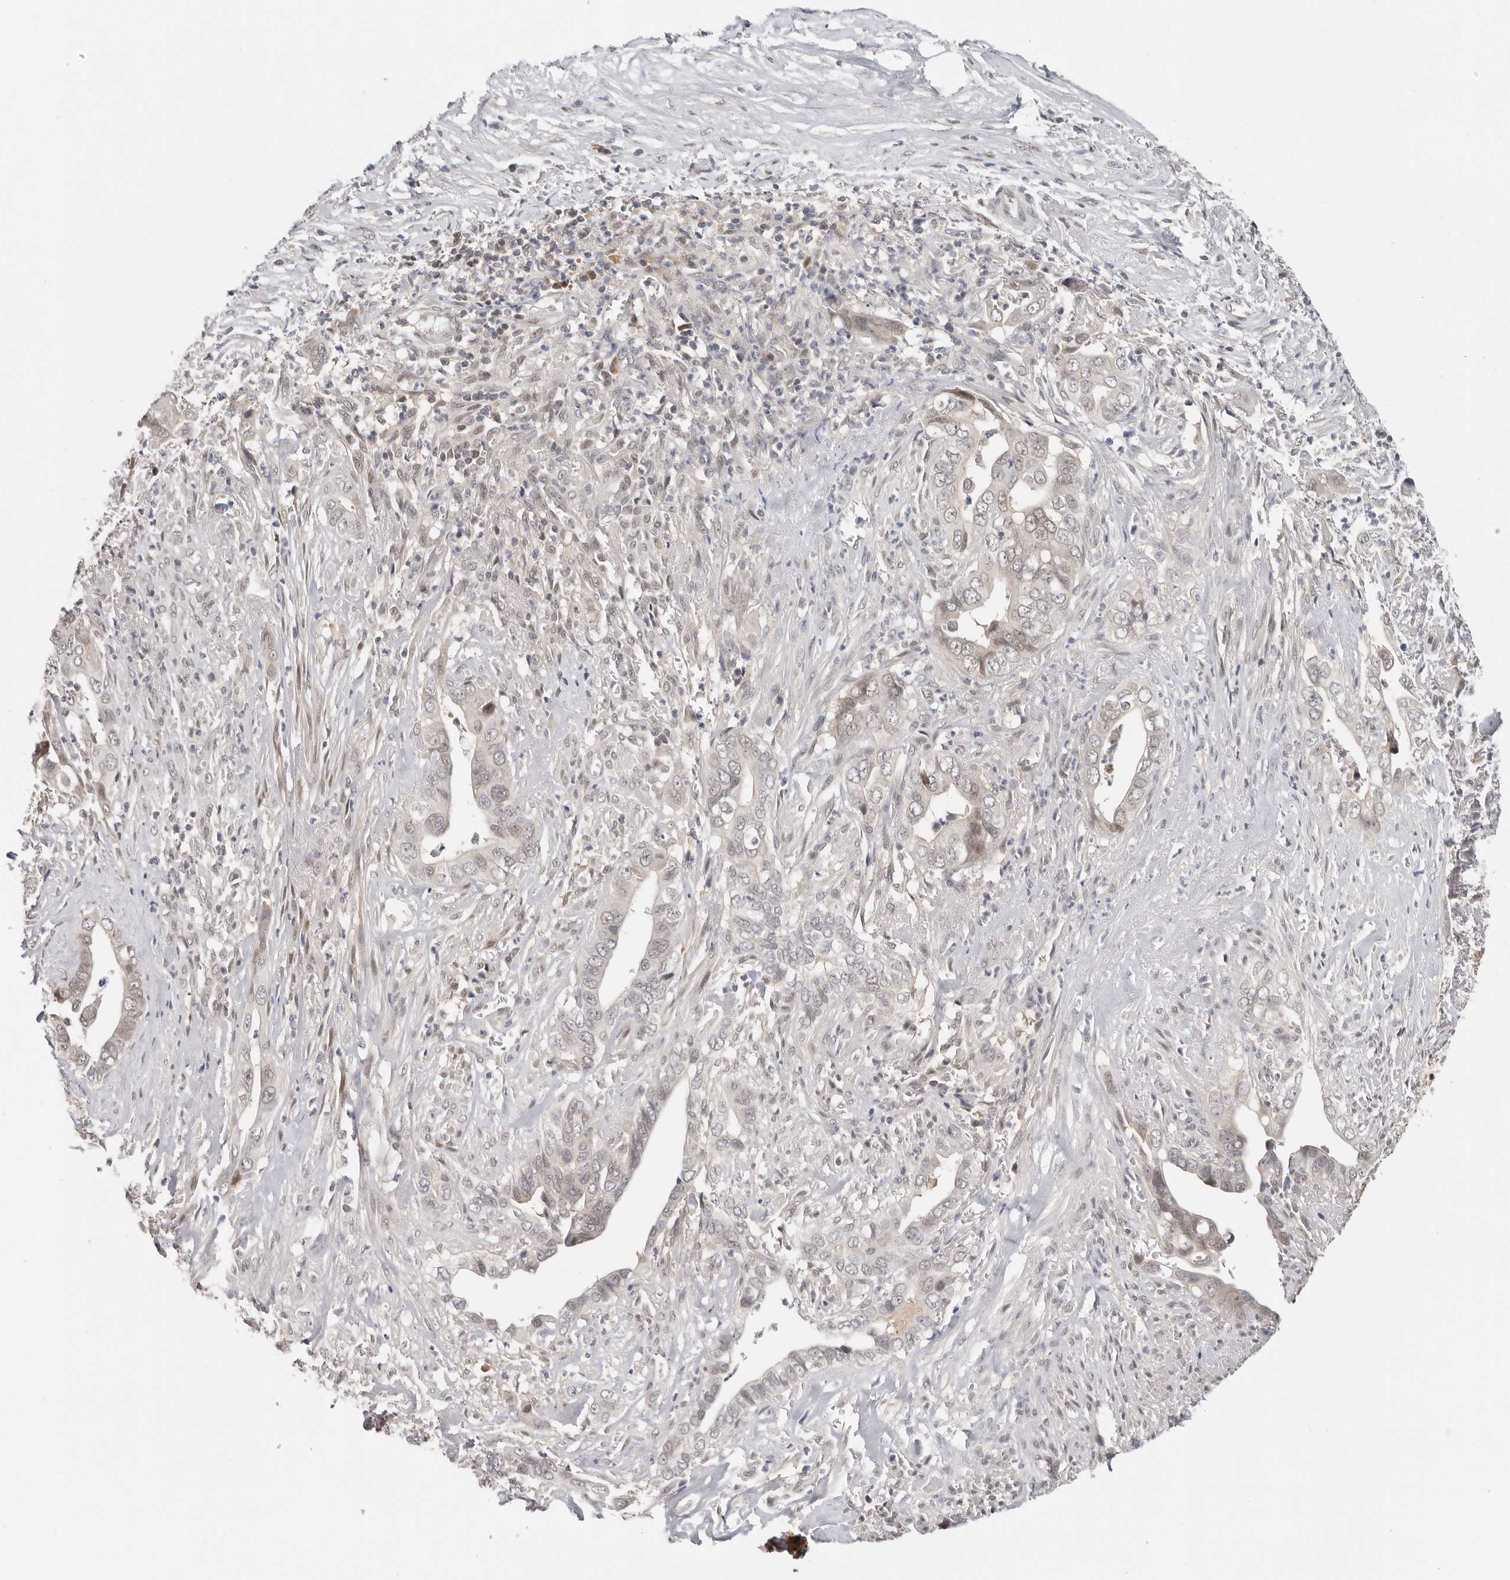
{"staining": {"intensity": "weak", "quantity": "<25%", "location": "nuclear"}, "tissue": "liver cancer", "cell_type": "Tumor cells", "image_type": "cancer", "snomed": [{"axis": "morphology", "description": "Cholangiocarcinoma"}, {"axis": "topography", "description": "Liver"}], "caption": "Liver cholangiocarcinoma was stained to show a protein in brown. There is no significant staining in tumor cells.", "gene": "LARP7", "patient": {"sex": "female", "age": 79}}